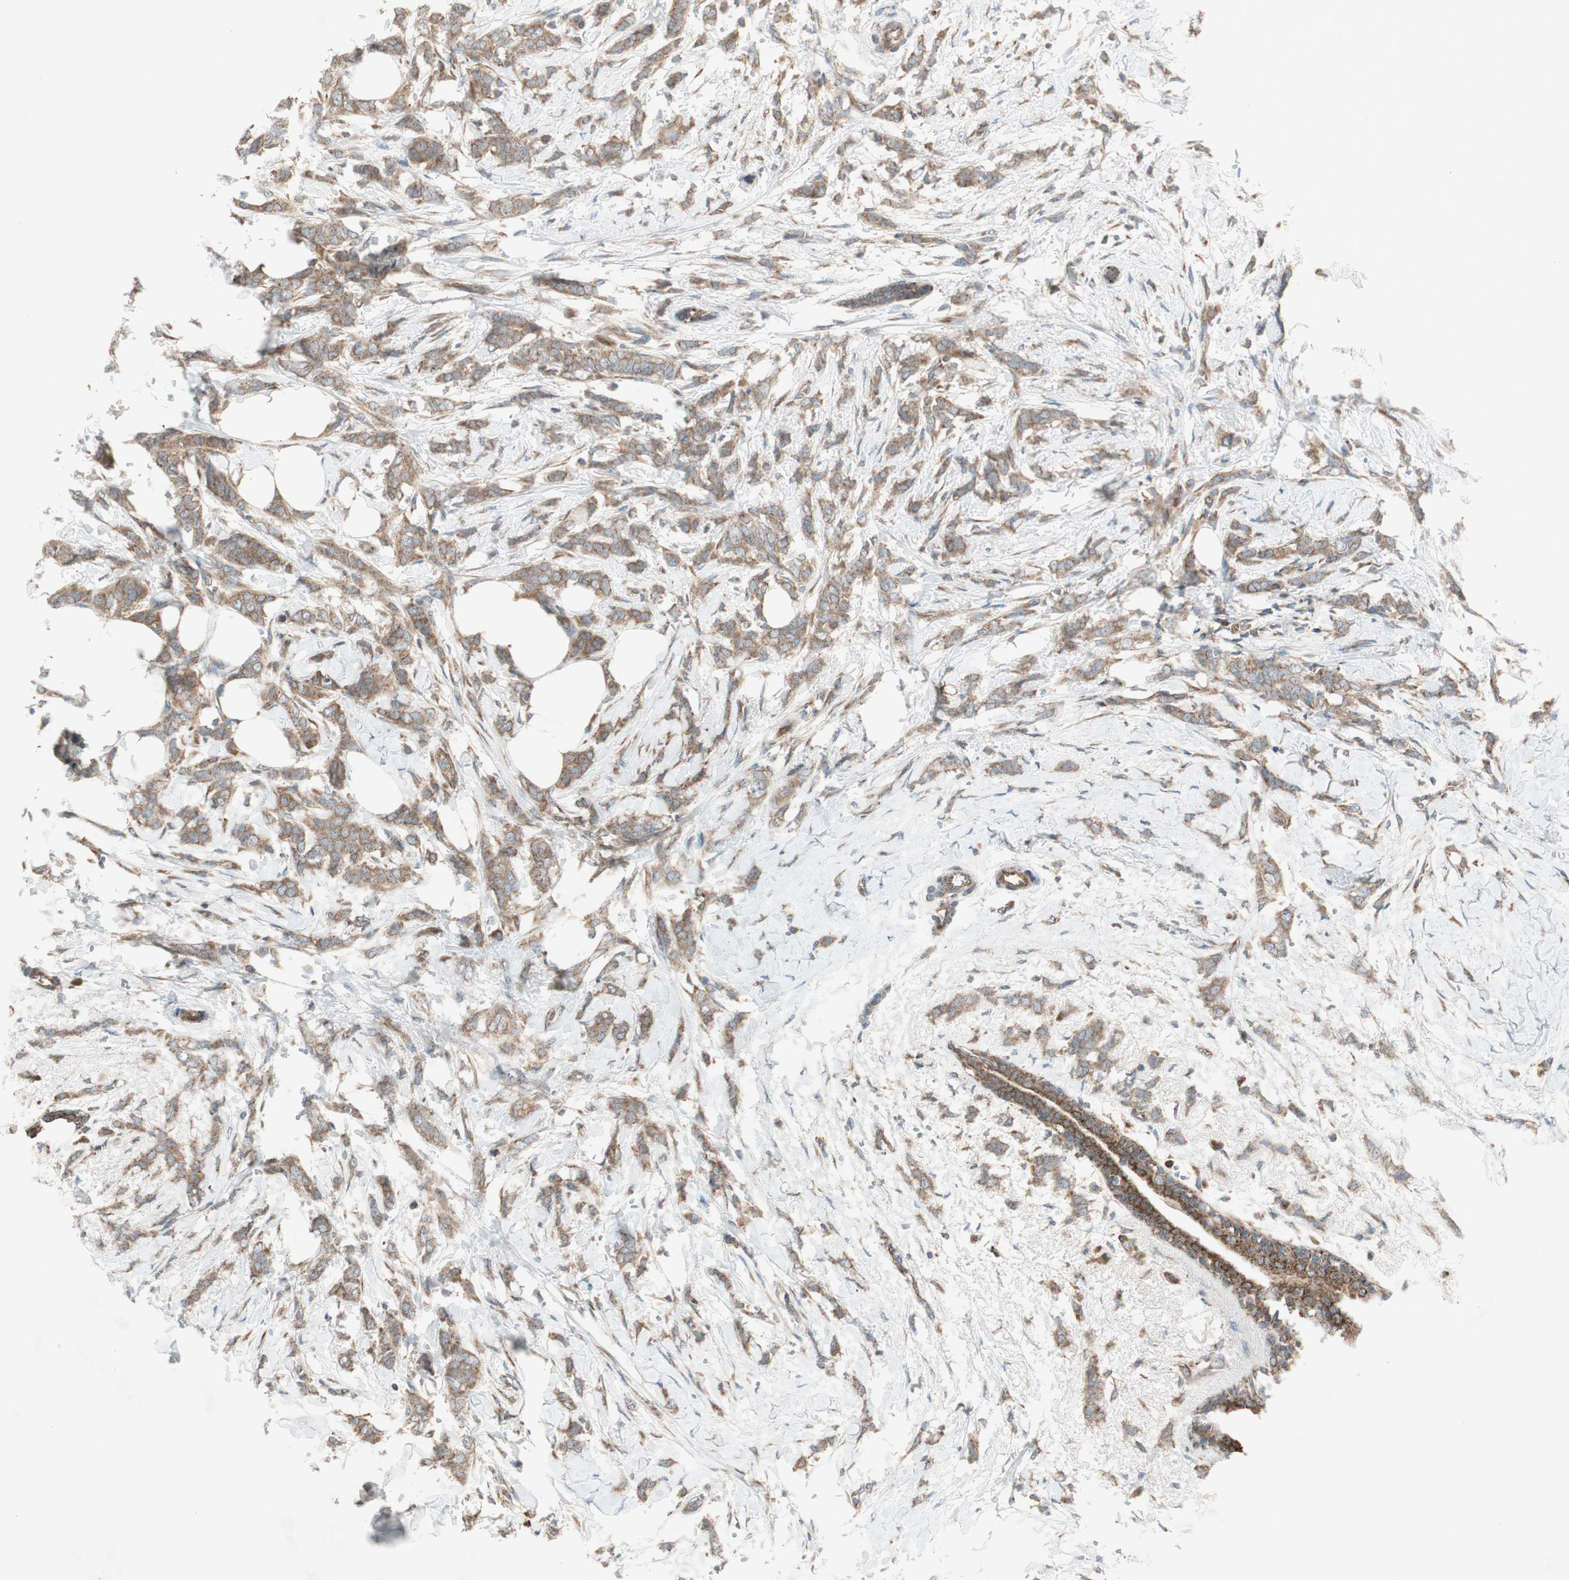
{"staining": {"intensity": "moderate", "quantity": ">75%", "location": "cytoplasmic/membranous"}, "tissue": "breast cancer", "cell_type": "Tumor cells", "image_type": "cancer", "snomed": [{"axis": "morphology", "description": "Lobular carcinoma, in situ"}, {"axis": "morphology", "description": "Lobular carcinoma"}, {"axis": "topography", "description": "Breast"}], "caption": "Immunohistochemical staining of human lobular carcinoma in situ (breast) exhibits medium levels of moderate cytoplasmic/membranous protein staining in approximately >75% of tumor cells.", "gene": "CHADL", "patient": {"sex": "female", "age": 41}}